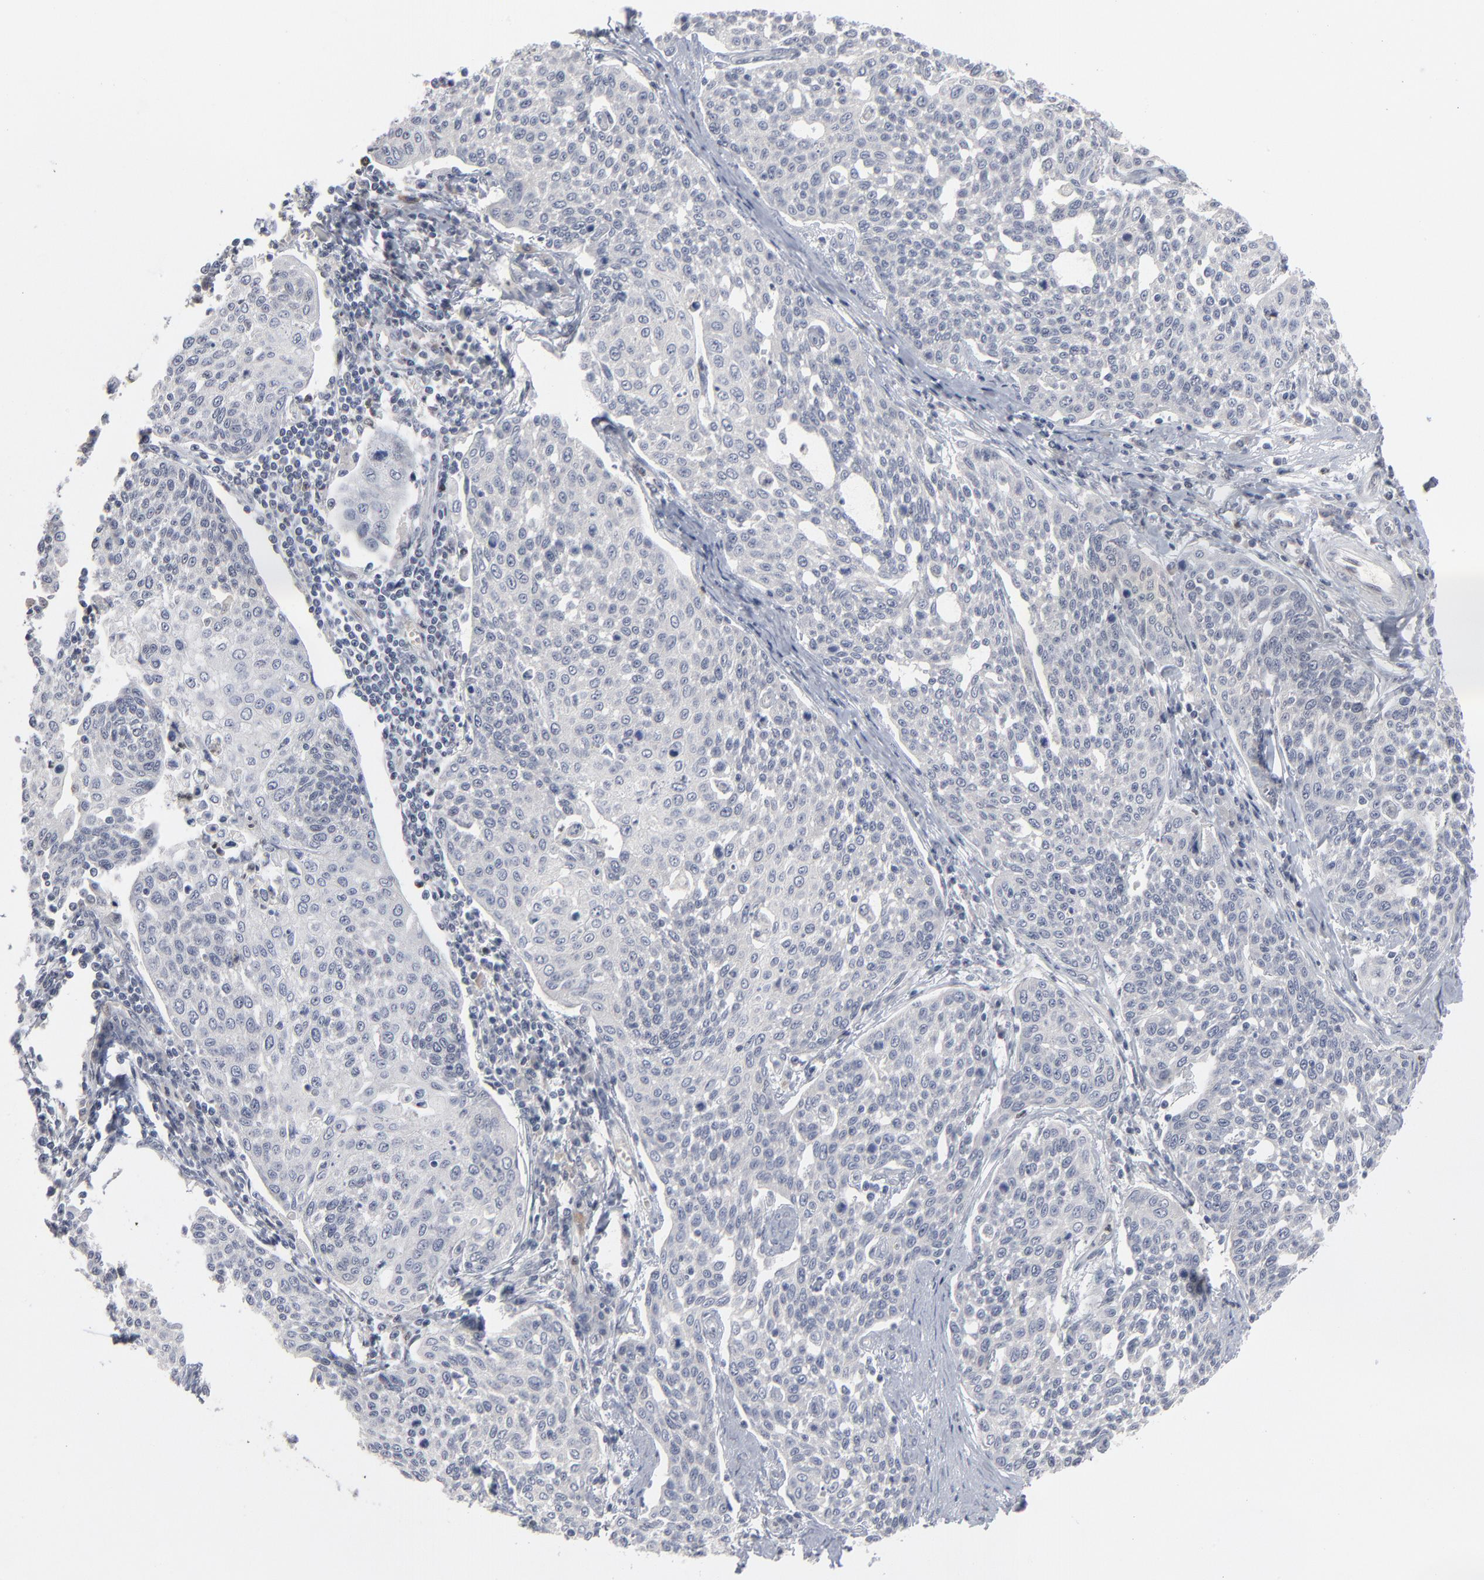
{"staining": {"intensity": "negative", "quantity": "none", "location": "none"}, "tissue": "cervical cancer", "cell_type": "Tumor cells", "image_type": "cancer", "snomed": [{"axis": "morphology", "description": "Squamous cell carcinoma, NOS"}, {"axis": "topography", "description": "Cervix"}], "caption": "IHC of cervical squamous cell carcinoma demonstrates no expression in tumor cells.", "gene": "FOXN2", "patient": {"sex": "female", "age": 34}}